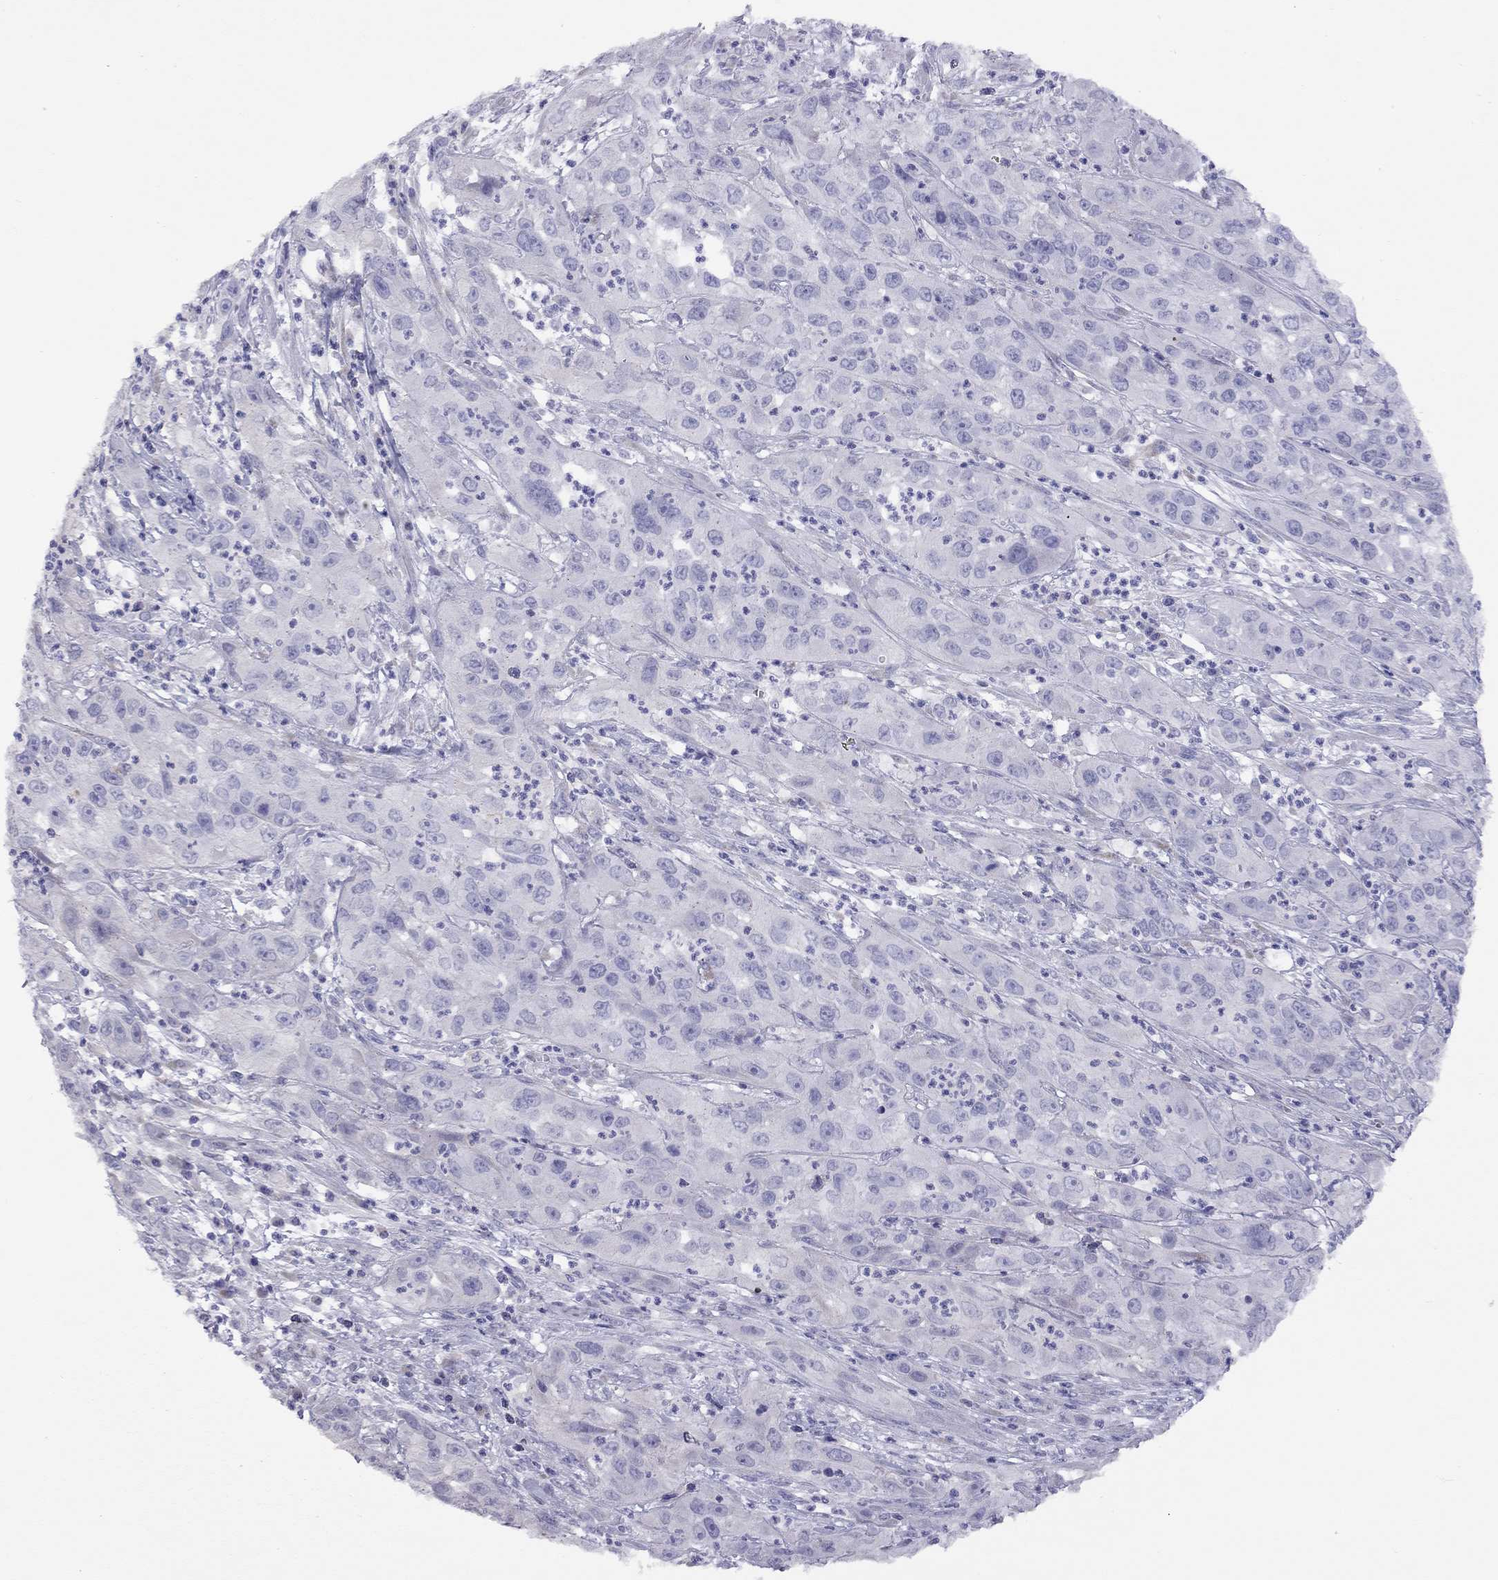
{"staining": {"intensity": "negative", "quantity": "none", "location": "none"}, "tissue": "cervical cancer", "cell_type": "Tumor cells", "image_type": "cancer", "snomed": [{"axis": "morphology", "description": "Squamous cell carcinoma, NOS"}, {"axis": "topography", "description": "Cervix"}], "caption": "IHC image of neoplastic tissue: squamous cell carcinoma (cervical) stained with DAB reveals no significant protein staining in tumor cells.", "gene": "CPNE4", "patient": {"sex": "female", "age": 32}}